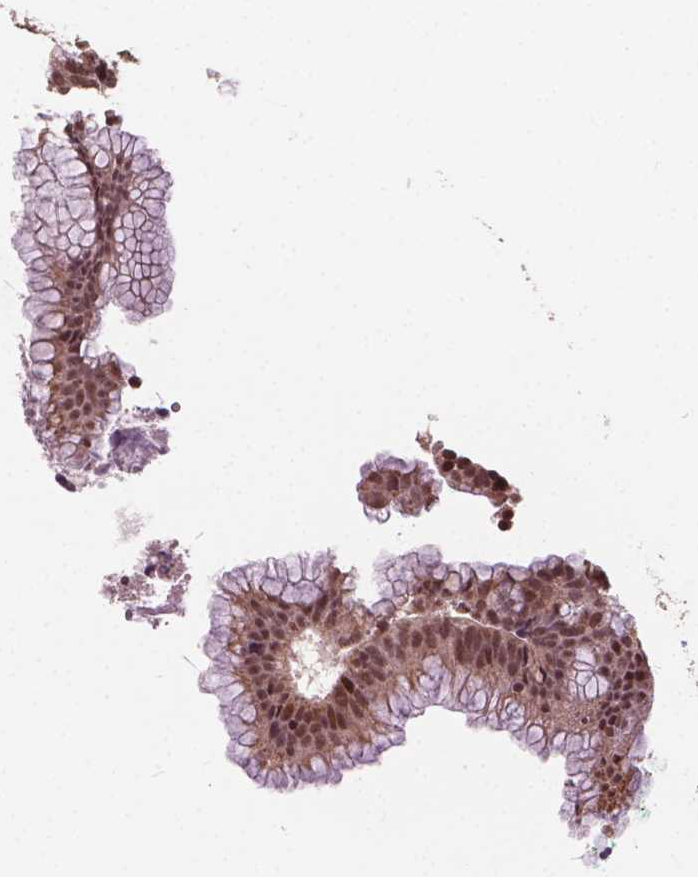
{"staining": {"intensity": "moderate", "quantity": ">75%", "location": "cytoplasmic/membranous,nuclear"}, "tissue": "colorectal cancer", "cell_type": "Tumor cells", "image_type": "cancer", "snomed": [{"axis": "morphology", "description": "Adenocarcinoma, NOS"}, {"axis": "topography", "description": "Colon"}], "caption": "Immunohistochemistry image of colorectal adenocarcinoma stained for a protein (brown), which shows medium levels of moderate cytoplasmic/membranous and nuclear staining in approximately >75% of tumor cells.", "gene": "GPS2", "patient": {"sex": "female", "age": 78}}